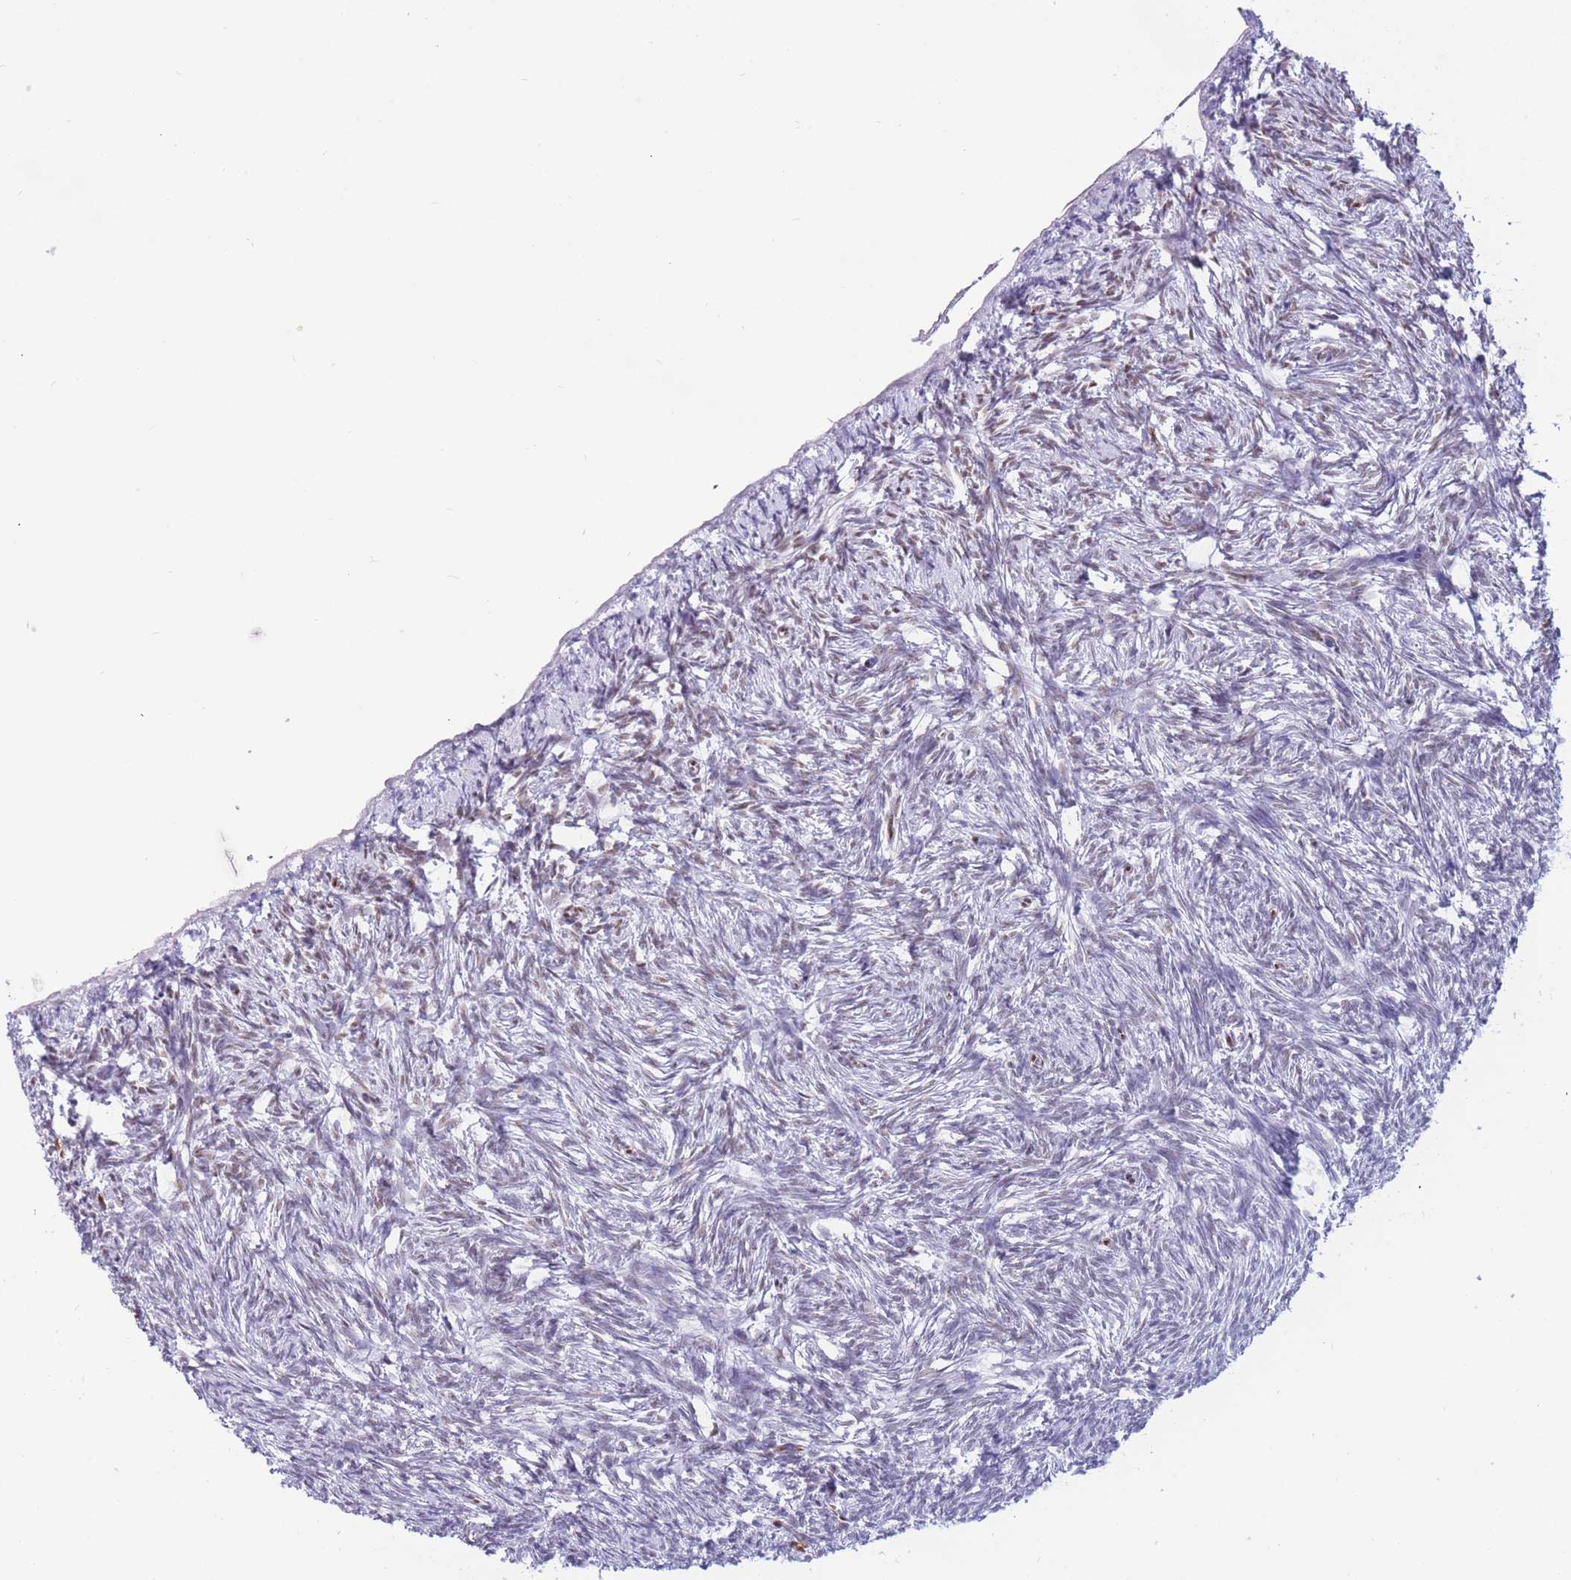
{"staining": {"intensity": "weak", "quantity": "<25%", "location": "nuclear"}, "tissue": "ovary", "cell_type": "Ovarian stroma cells", "image_type": "normal", "snomed": [{"axis": "morphology", "description": "Normal tissue, NOS"}, {"axis": "topography", "description": "Ovary"}], "caption": "Histopathology image shows no protein expression in ovarian stroma cells of benign ovary. (DAB (3,3'-diaminobenzidine) immunohistochemistry, high magnification).", "gene": "FAM153A", "patient": {"sex": "female", "age": 51}}